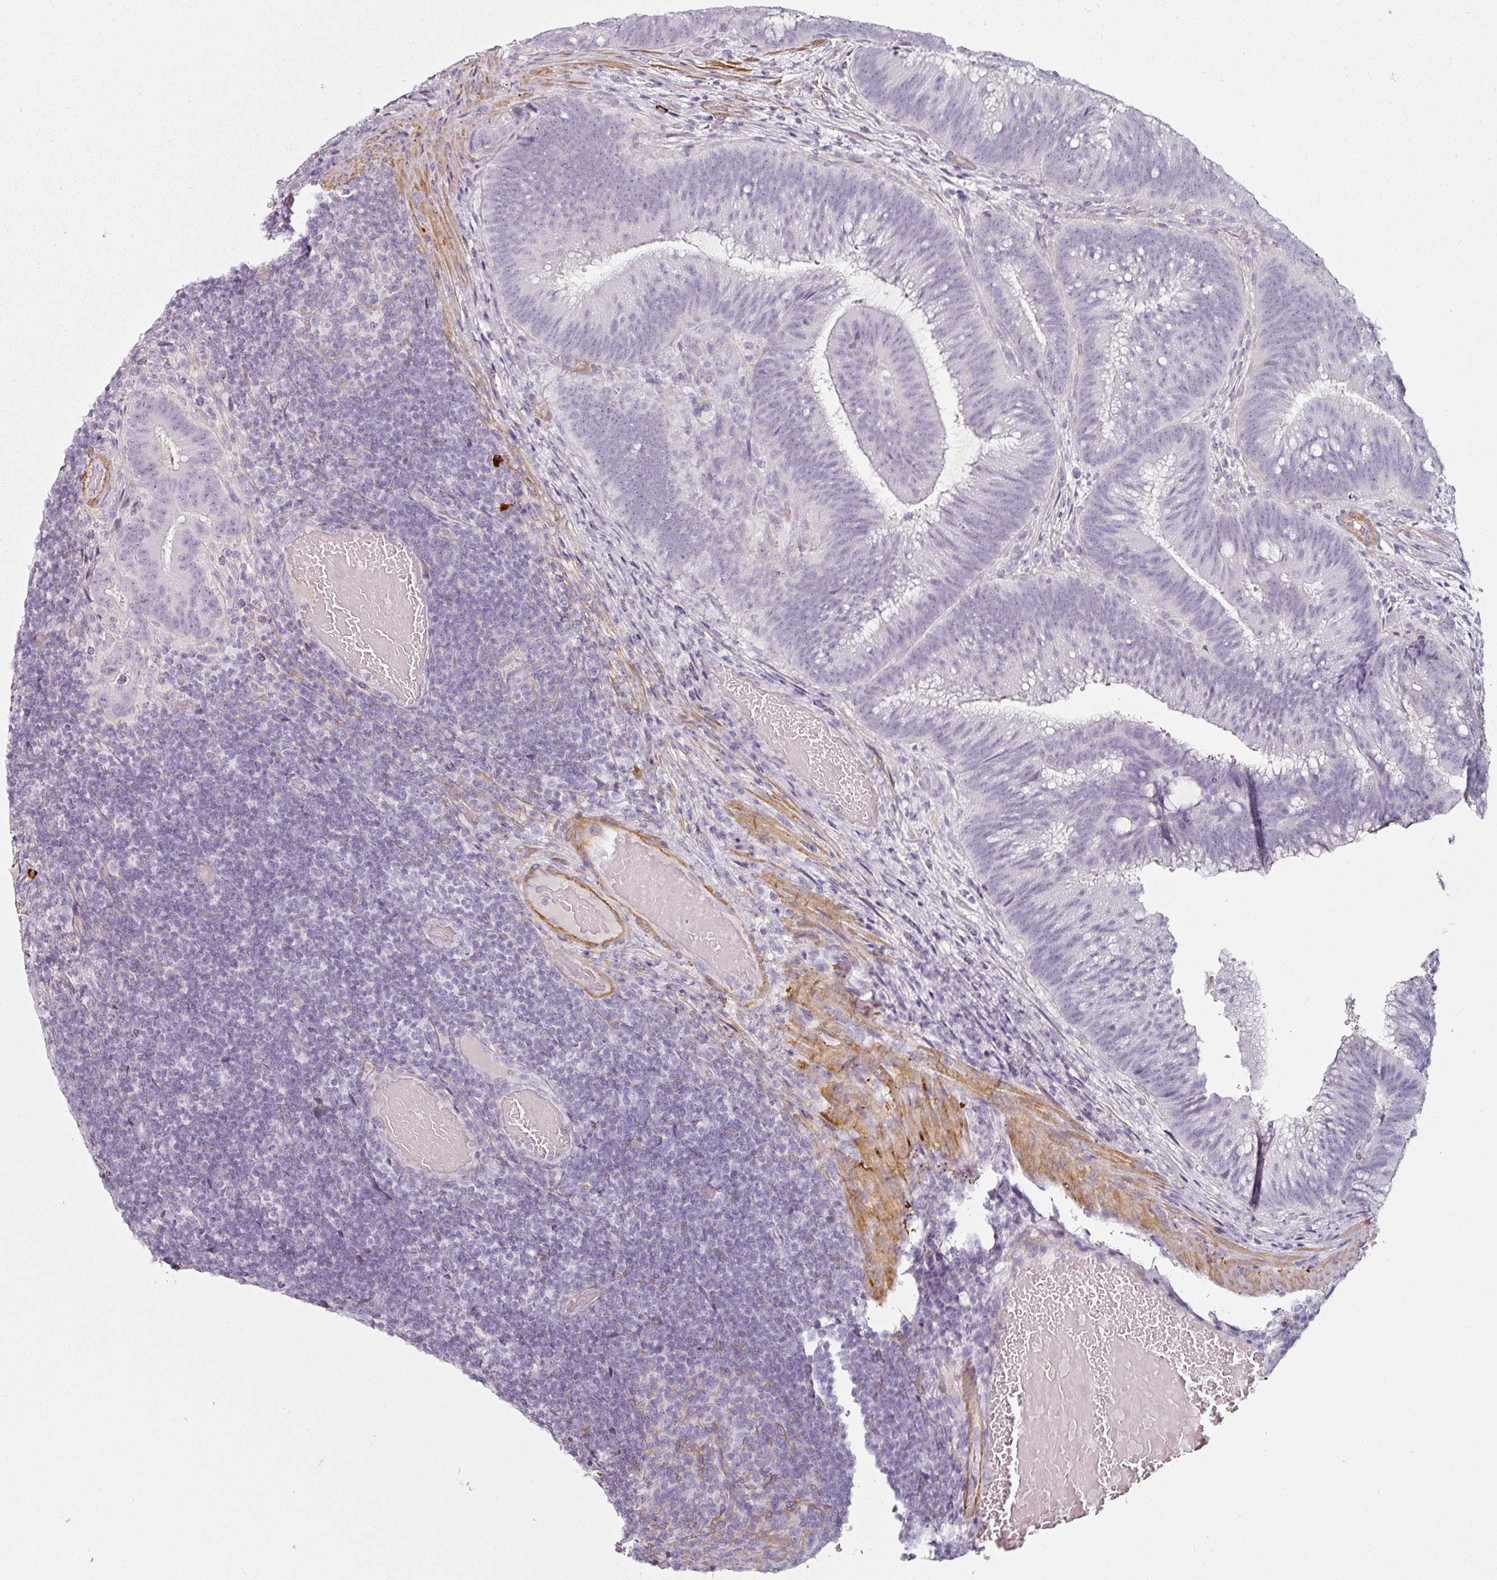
{"staining": {"intensity": "negative", "quantity": "none", "location": "none"}, "tissue": "colorectal cancer", "cell_type": "Tumor cells", "image_type": "cancer", "snomed": [{"axis": "morphology", "description": "Adenocarcinoma, NOS"}, {"axis": "topography", "description": "Colon"}], "caption": "There is no significant positivity in tumor cells of colorectal adenocarcinoma.", "gene": "CAP2", "patient": {"sex": "female", "age": 43}}